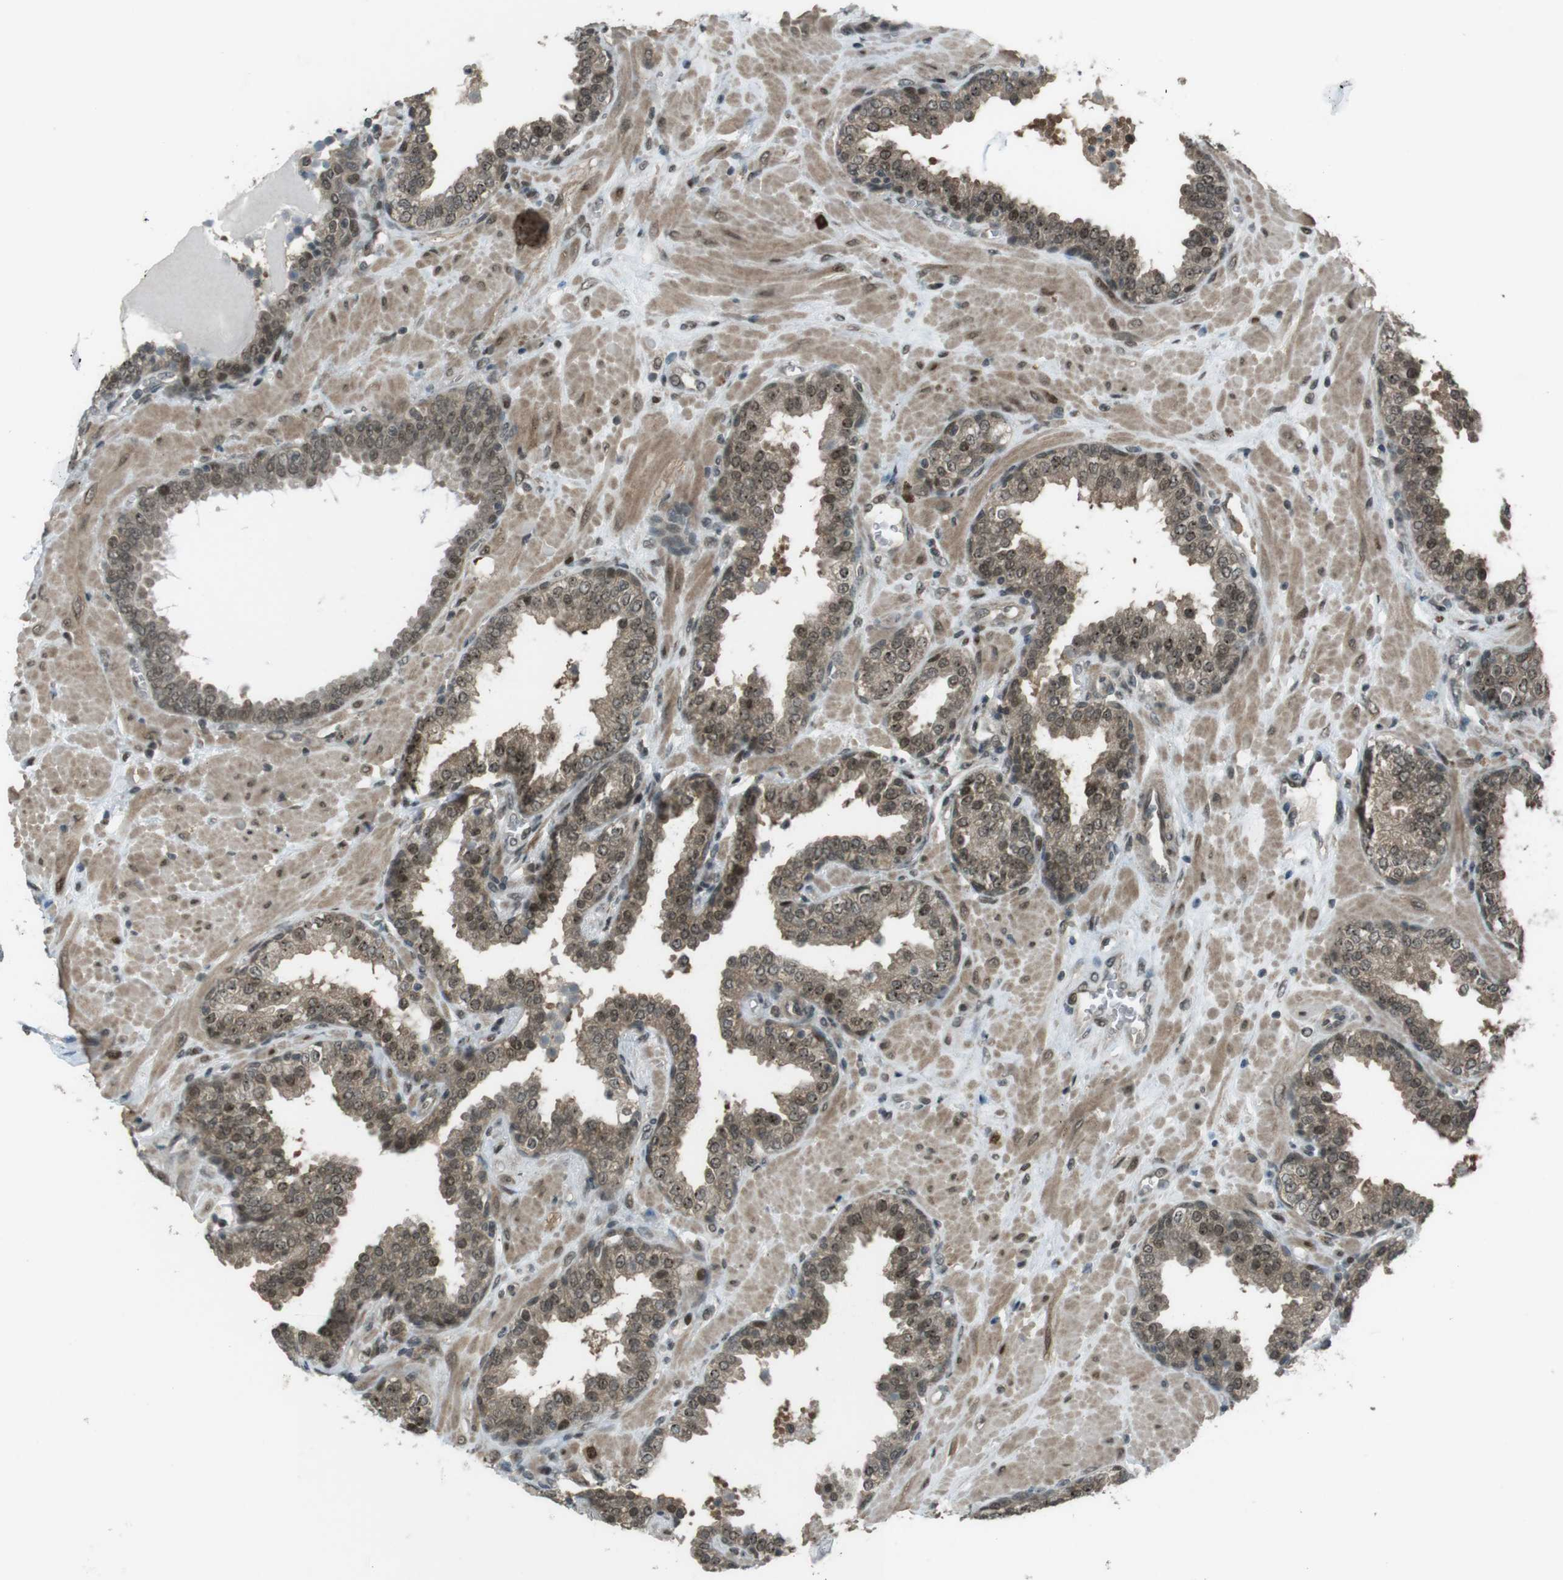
{"staining": {"intensity": "moderate", "quantity": ">75%", "location": "cytoplasmic/membranous,nuclear"}, "tissue": "prostate", "cell_type": "Glandular cells", "image_type": "normal", "snomed": [{"axis": "morphology", "description": "Normal tissue, NOS"}, {"axis": "topography", "description": "Prostate"}], "caption": "This photomicrograph demonstrates IHC staining of normal prostate, with medium moderate cytoplasmic/membranous,nuclear positivity in approximately >75% of glandular cells.", "gene": "SLITRK5", "patient": {"sex": "male", "age": 51}}